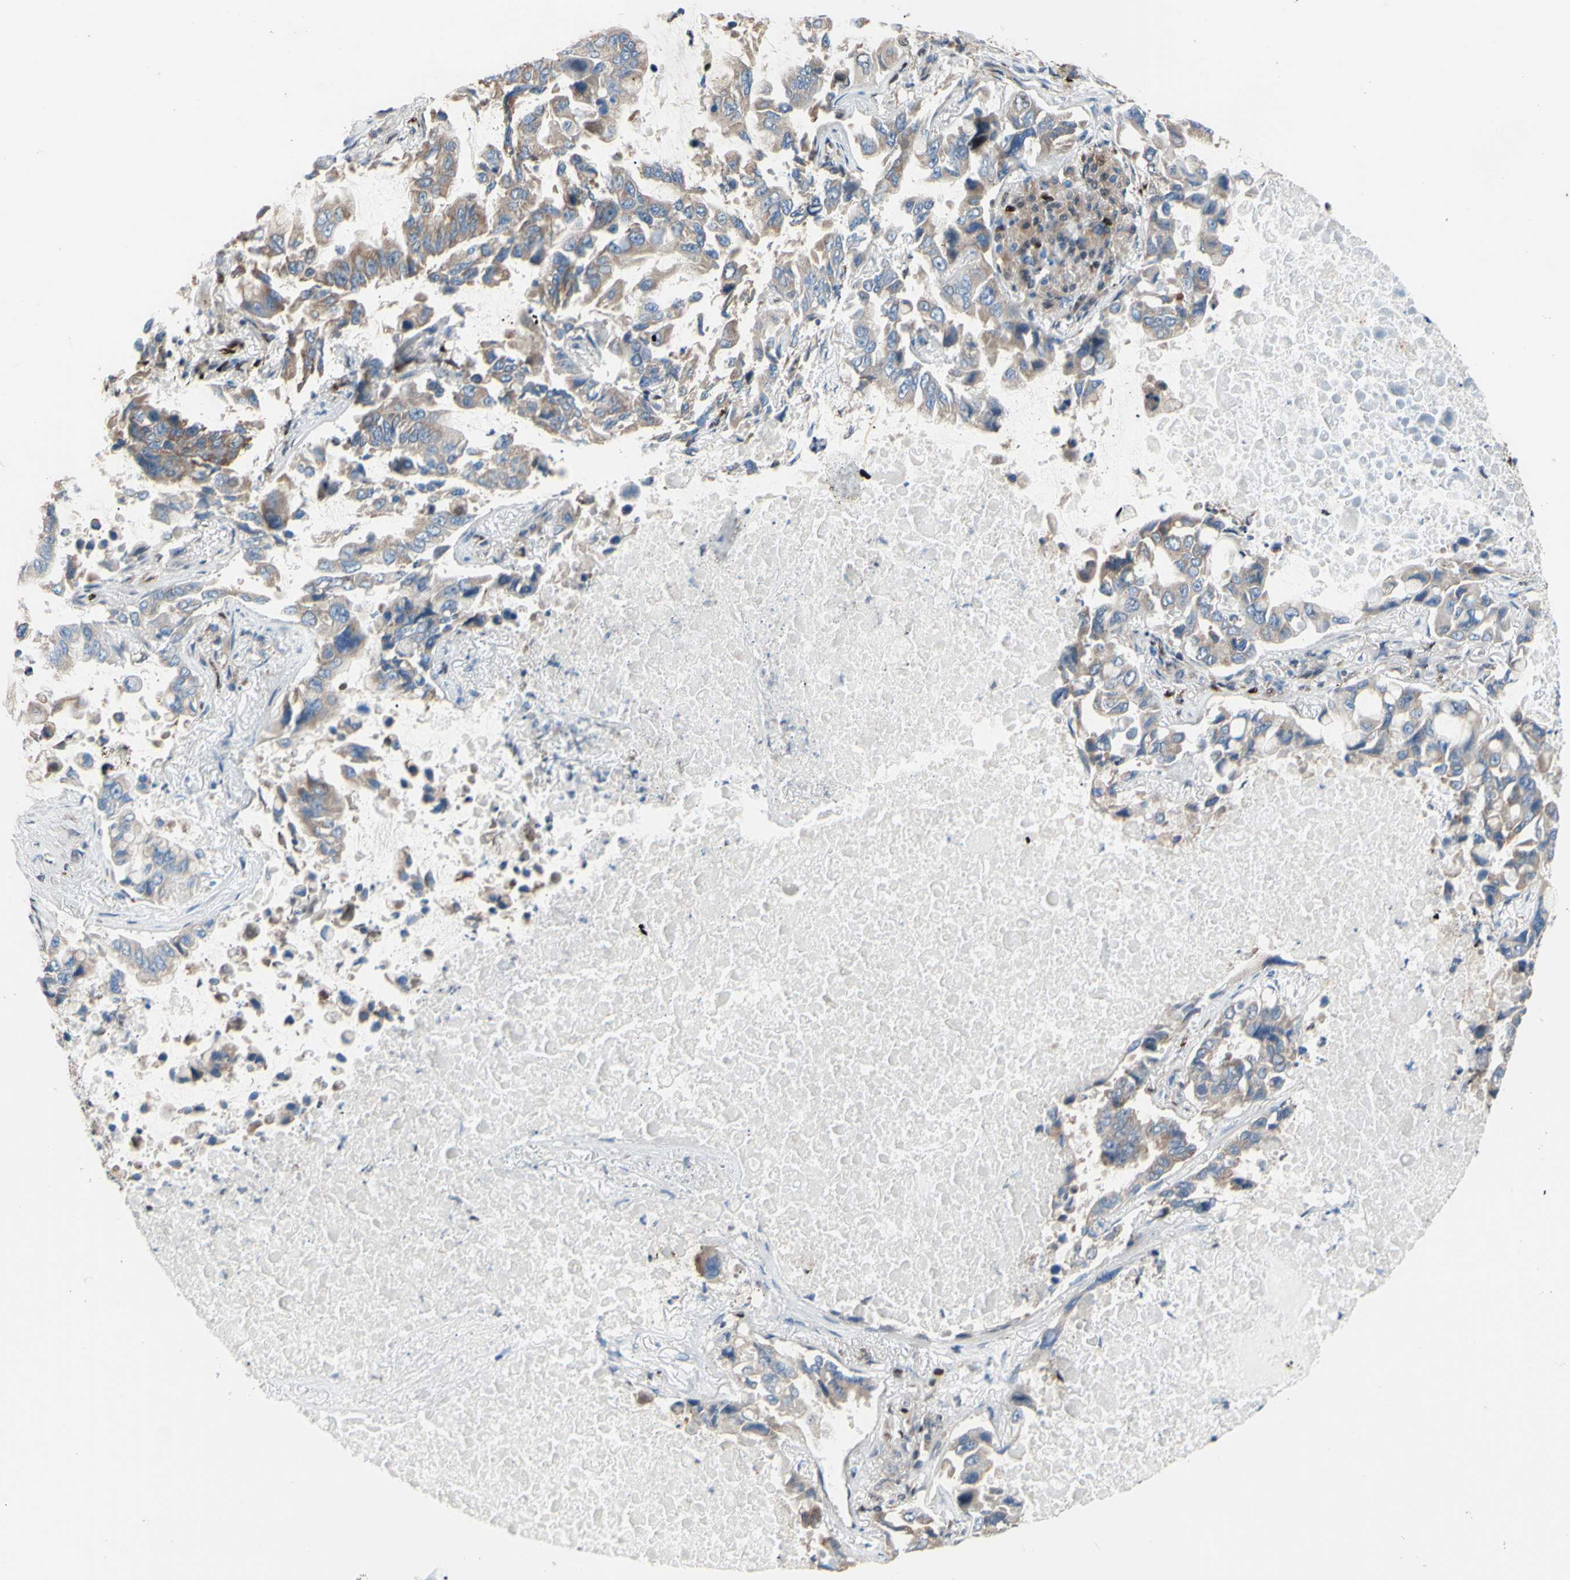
{"staining": {"intensity": "weak", "quantity": ">75%", "location": "cytoplasmic/membranous"}, "tissue": "lung cancer", "cell_type": "Tumor cells", "image_type": "cancer", "snomed": [{"axis": "morphology", "description": "Adenocarcinoma, NOS"}, {"axis": "topography", "description": "Lung"}], "caption": "The image exhibits staining of lung adenocarcinoma, revealing weak cytoplasmic/membranous protein positivity (brown color) within tumor cells. The protein of interest is shown in brown color, while the nuclei are stained blue.", "gene": "EED", "patient": {"sex": "male", "age": 64}}